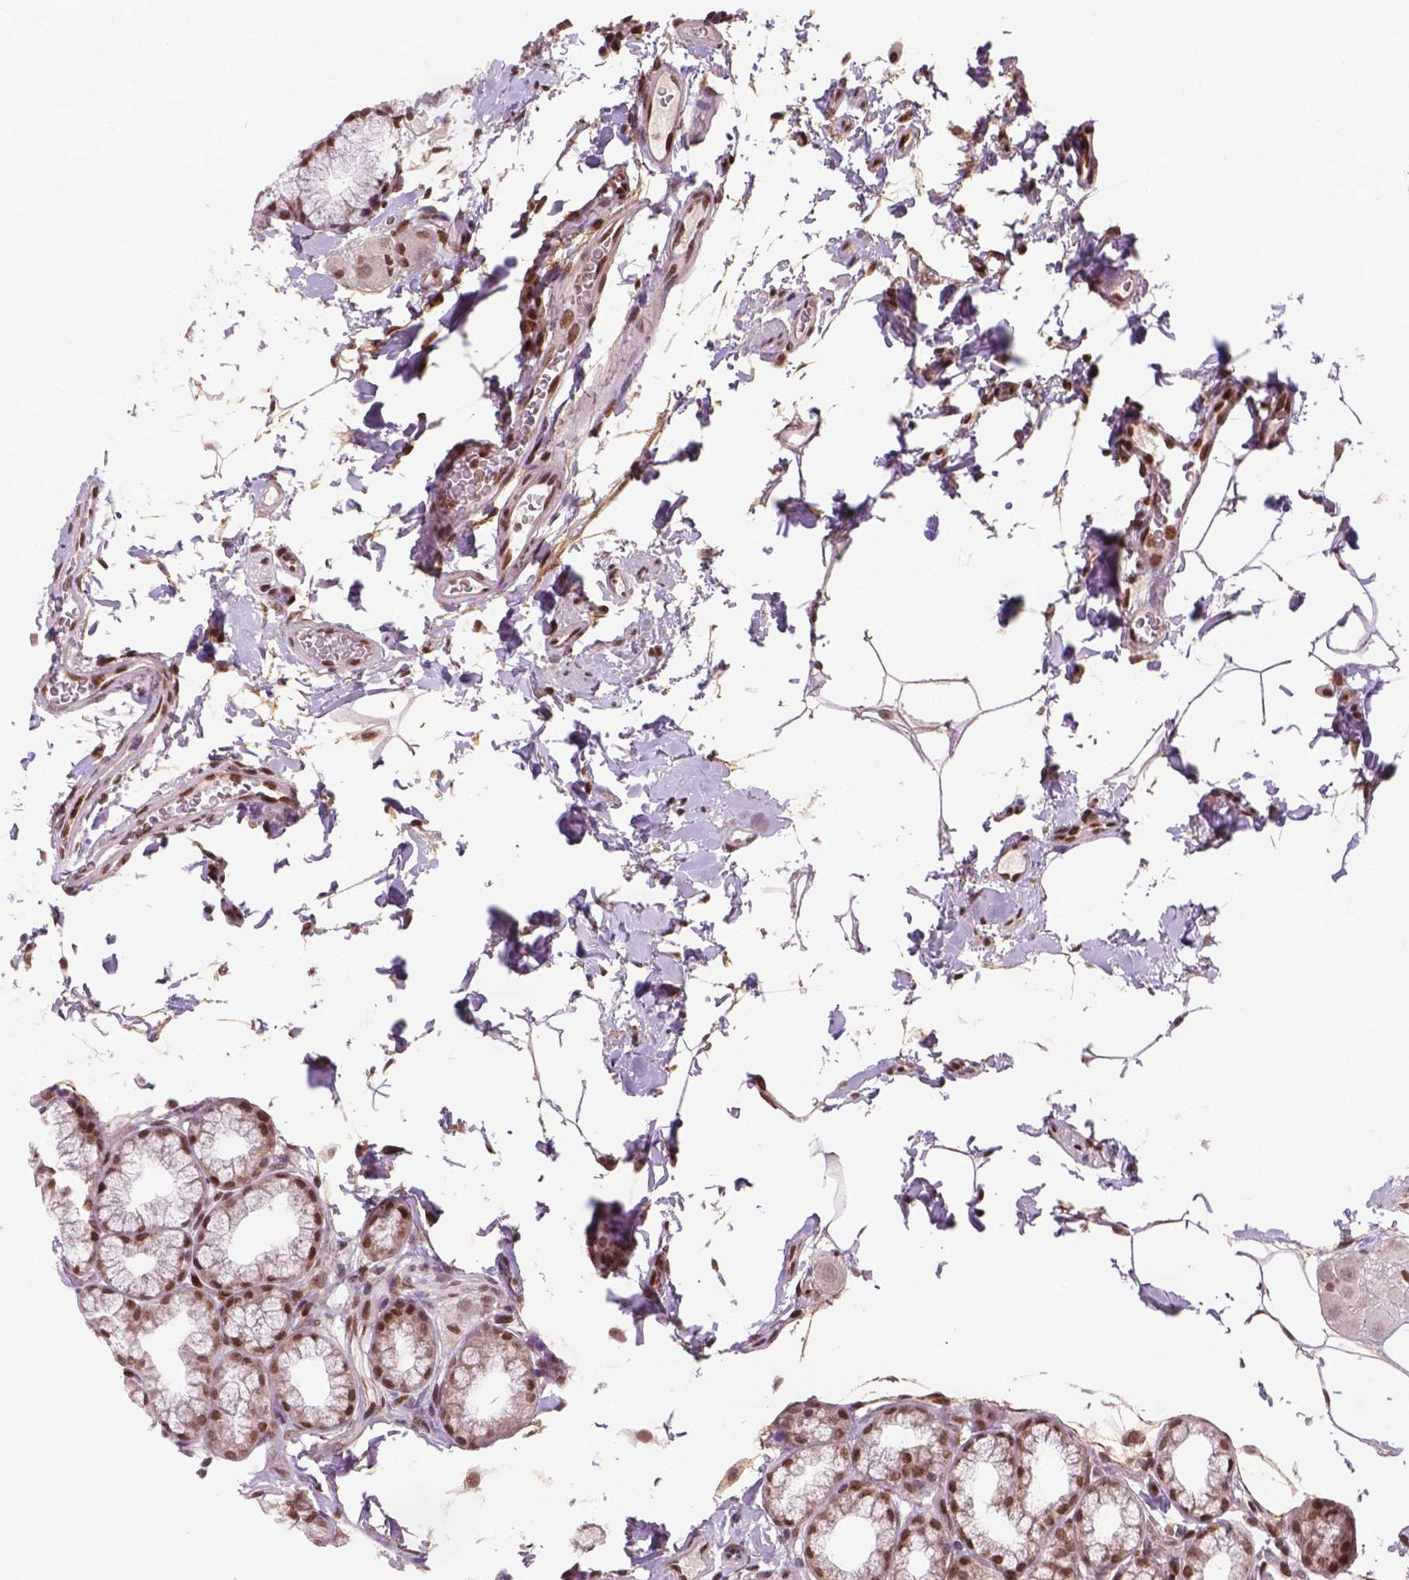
{"staining": {"intensity": "strong", "quantity": "25%-75%", "location": "nuclear"}, "tissue": "duodenum", "cell_type": "Glandular cells", "image_type": "normal", "snomed": [{"axis": "morphology", "description": "Normal tissue, NOS"}, {"axis": "topography", "description": "Pancreas"}, {"axis": "topography", "description": "Duodenum"}], "caption": "Normal duodenum displays strong nuclear expression in about 25%-75% of glandular cells, visualized by immunohistochemistry. (DAB IHC with brightfield microscopy, high magnification).", "gene": "MGMT", "patient": {"sex": "male", "age": 59}}